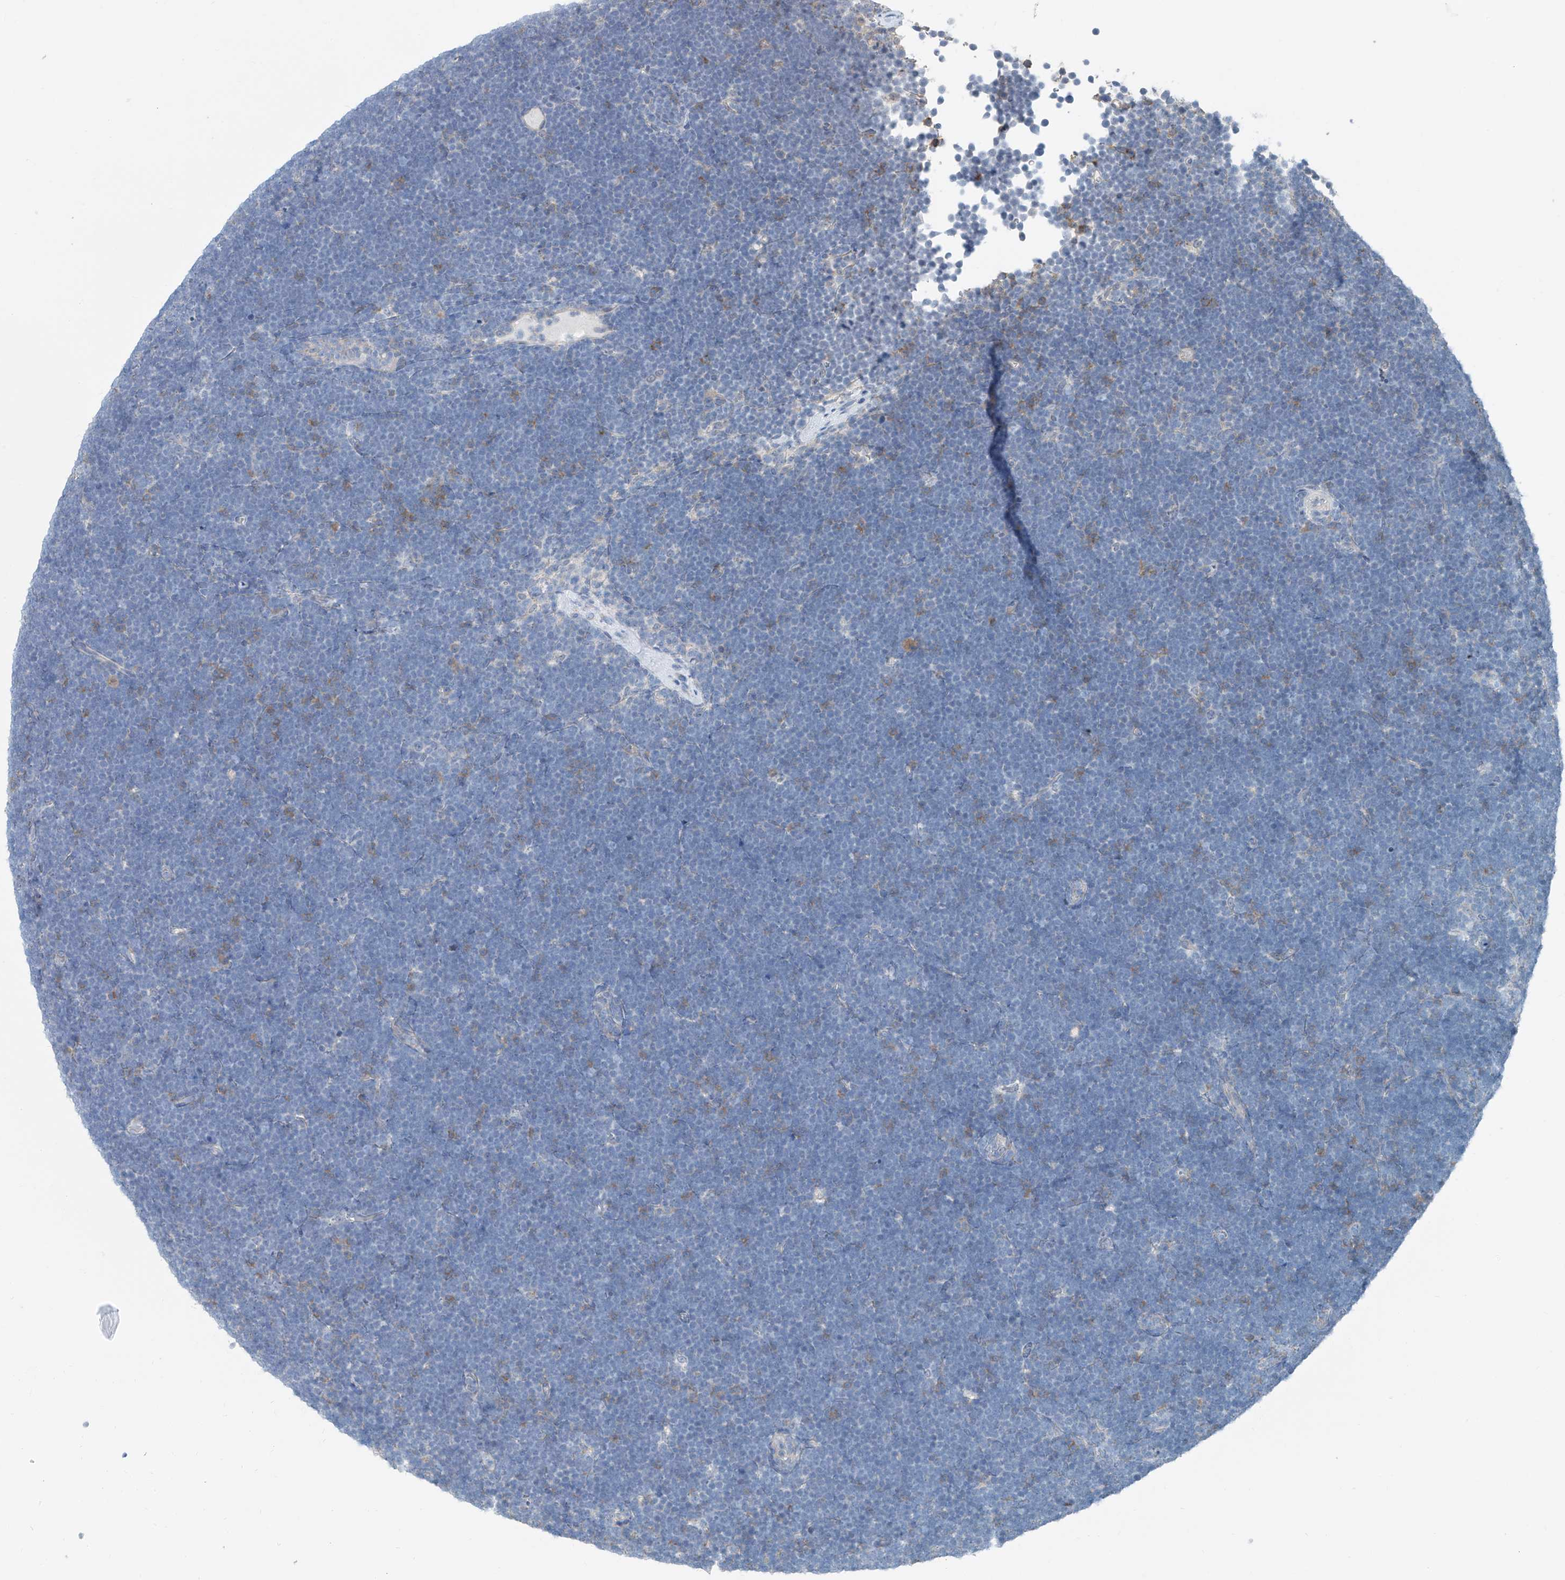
{"staining": {"intensity": "negative", "quantity": "none", "location": "none"}, "tissue": "lymphoma", "cell_type": "Tumor cells", "image_type": "cancer", "snomed": [{"axis": "morphology", "description": "Malignant lymphoma, non-Hodgkin's type, High grade"}, {"axis": "topography", "description": "Lymph node"}], "caption": "Human lymphoma stained for a protein using immunohistochemistry (IHC) displays no staining in tumor cells.", "gene": "KCNK10", "patient": {"sex": "male", "age": 13}}